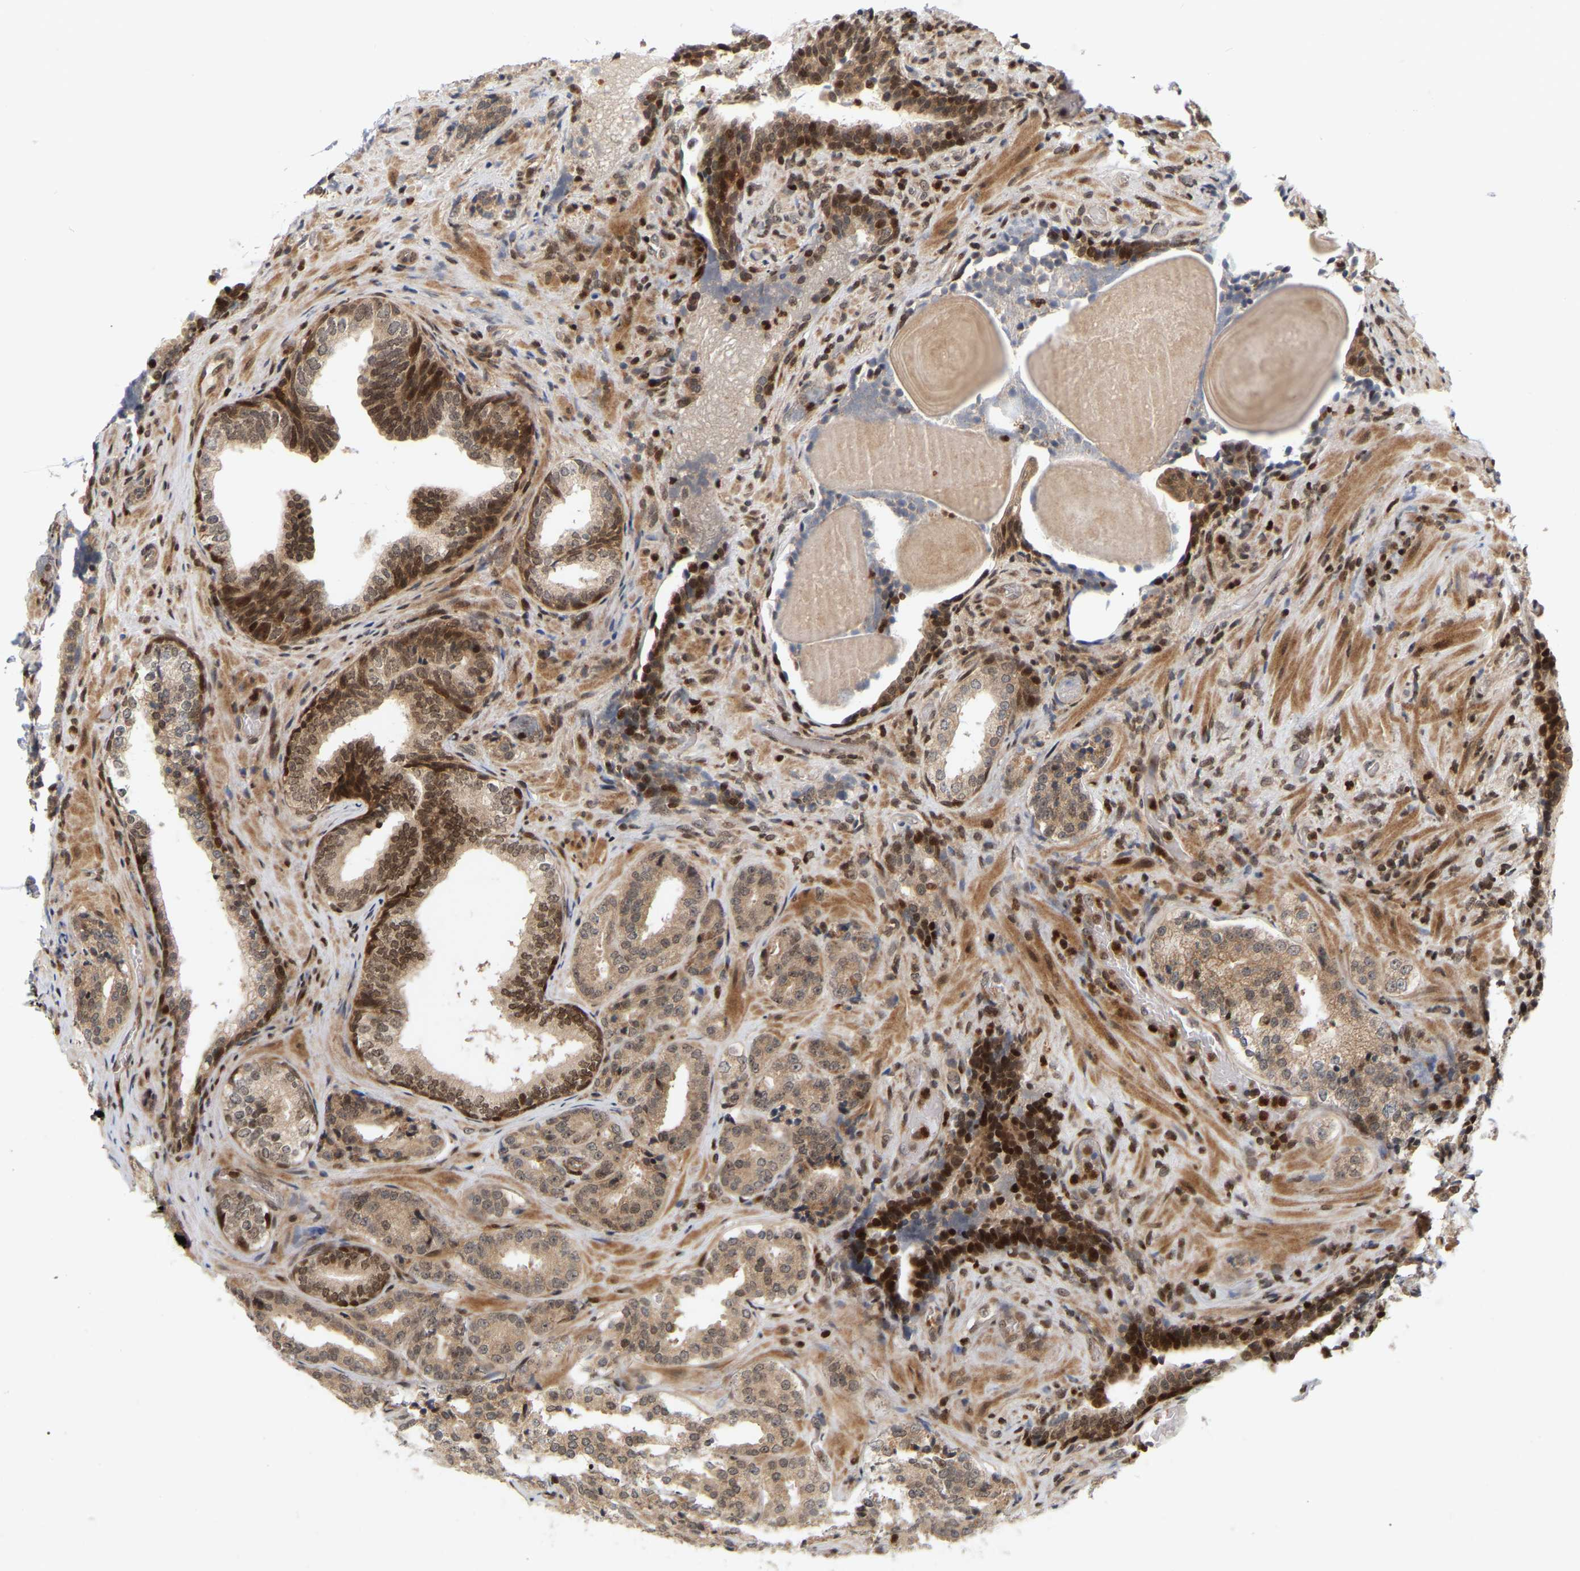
{"staining": {"intensity": "weak", "quantity": ">75%", "location": "cytoplasmic/membranous"}, "tissue": "prostate cancer", "cell_type": "Tumor cells", "image_type": "cancer", "snomed": [{"axis": "morphology", "description": "Adenocarcinoma, High grade"}, {"axis": "topography", "description": "Prostate"}], "caption": "A brown stain highlights weak cytoplasmic/membranous expression of a protein in human prostate adenocarcinoma (high-grade) tumor cells.", "gene": "NFE2L2", "patient": {"sex": "male", "age": 60}}